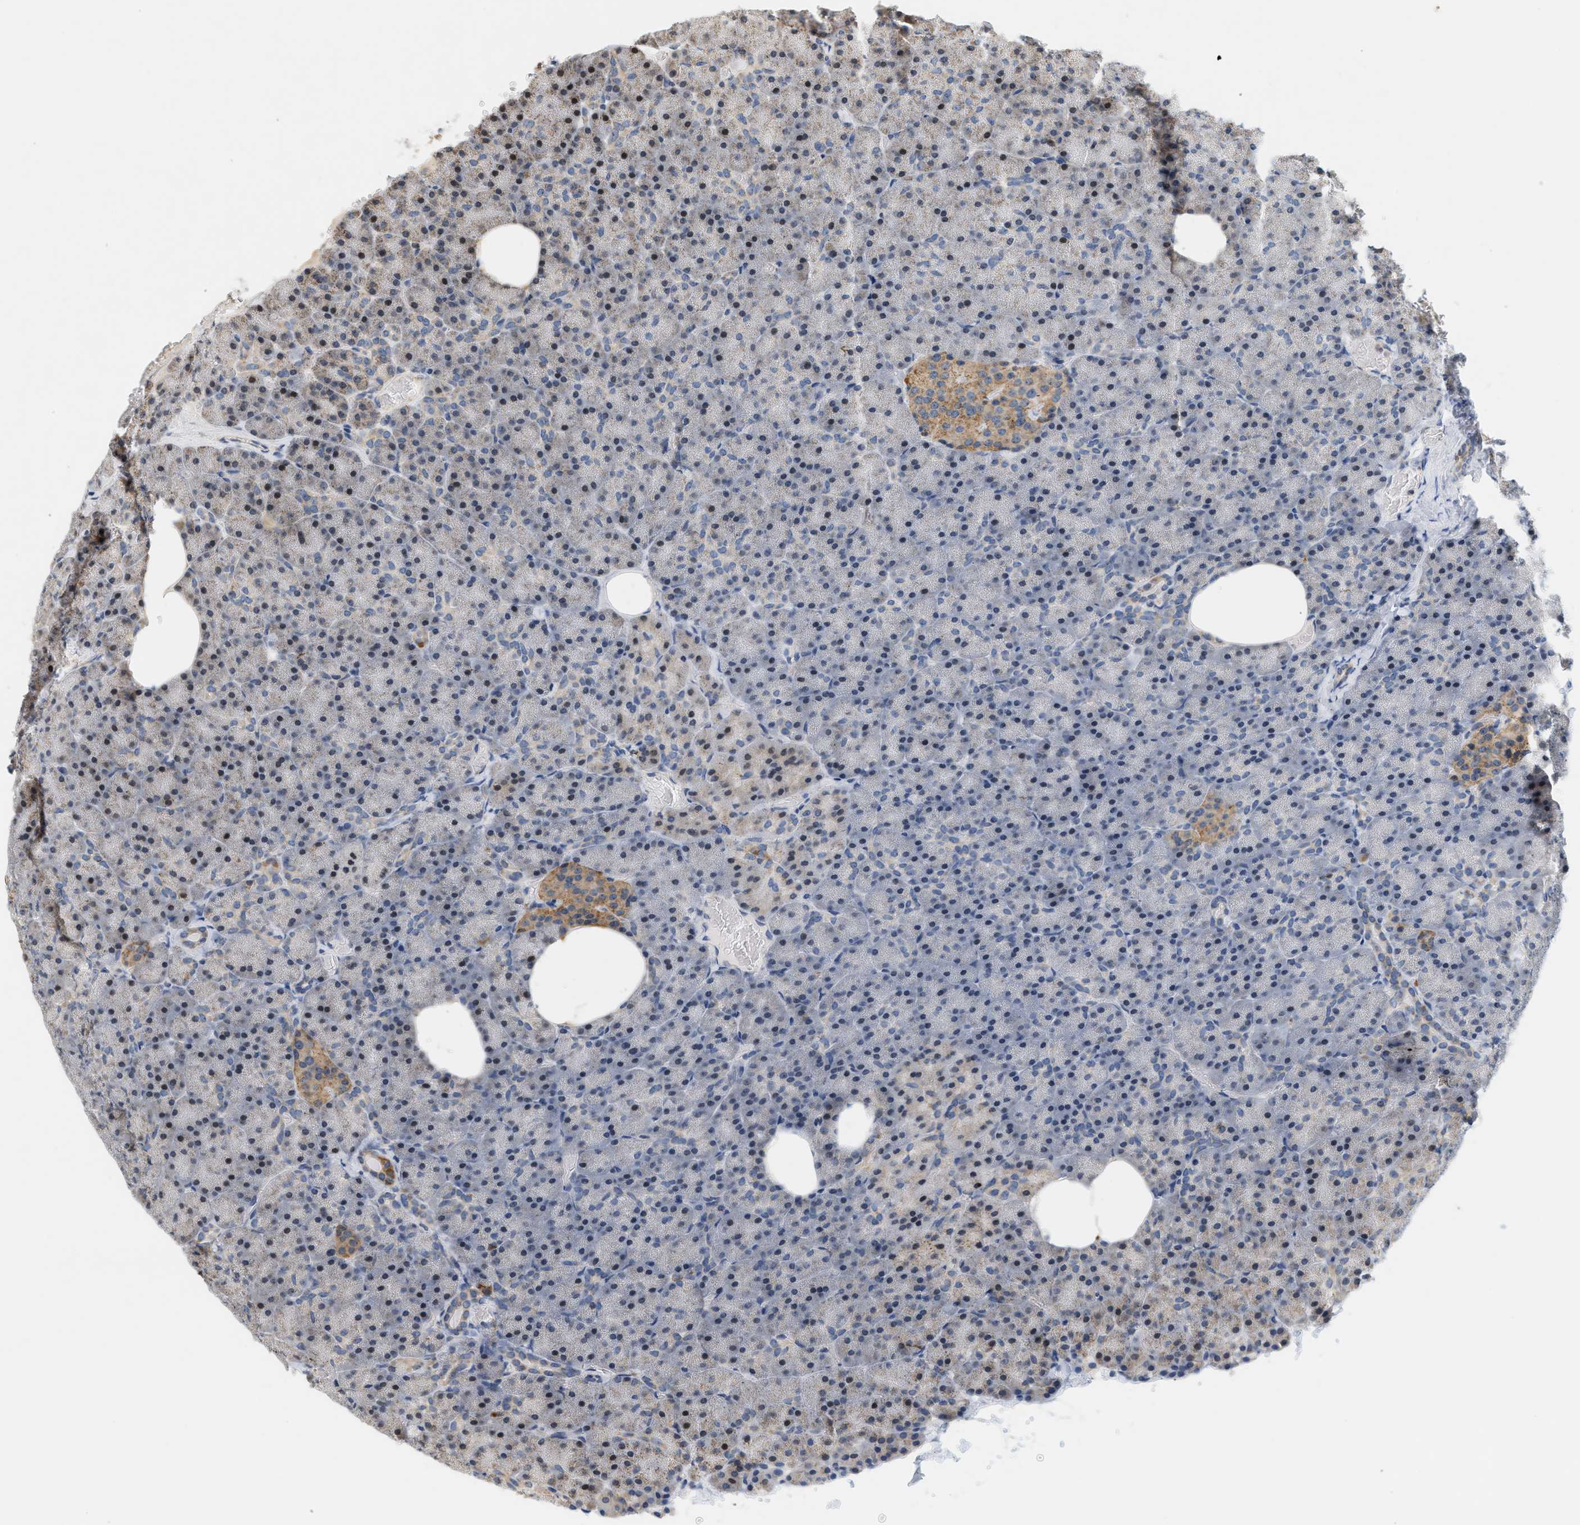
{"staining": {"intensity": "moderate", "quantity": "<25%", "location": "cytoplasmic/membranous"}, "tissue": "pancreas", "cell_type": "Exocrine glandular cells", "image_type": "normal", "snomed": [{"axis": "morphology", "description": "Normal tissue, NOS"}, {"axis": "topography", "description": "Pancreas"}], "caption": "Immunohistochemical staining of benign human pancreas shows <25% levels of moderate cytoplasmic/membranous protein positivity in approximately <25% of exocrine glandular cells.", "gene": "MCU", "patient": {"sex": "female", "age": 35}}